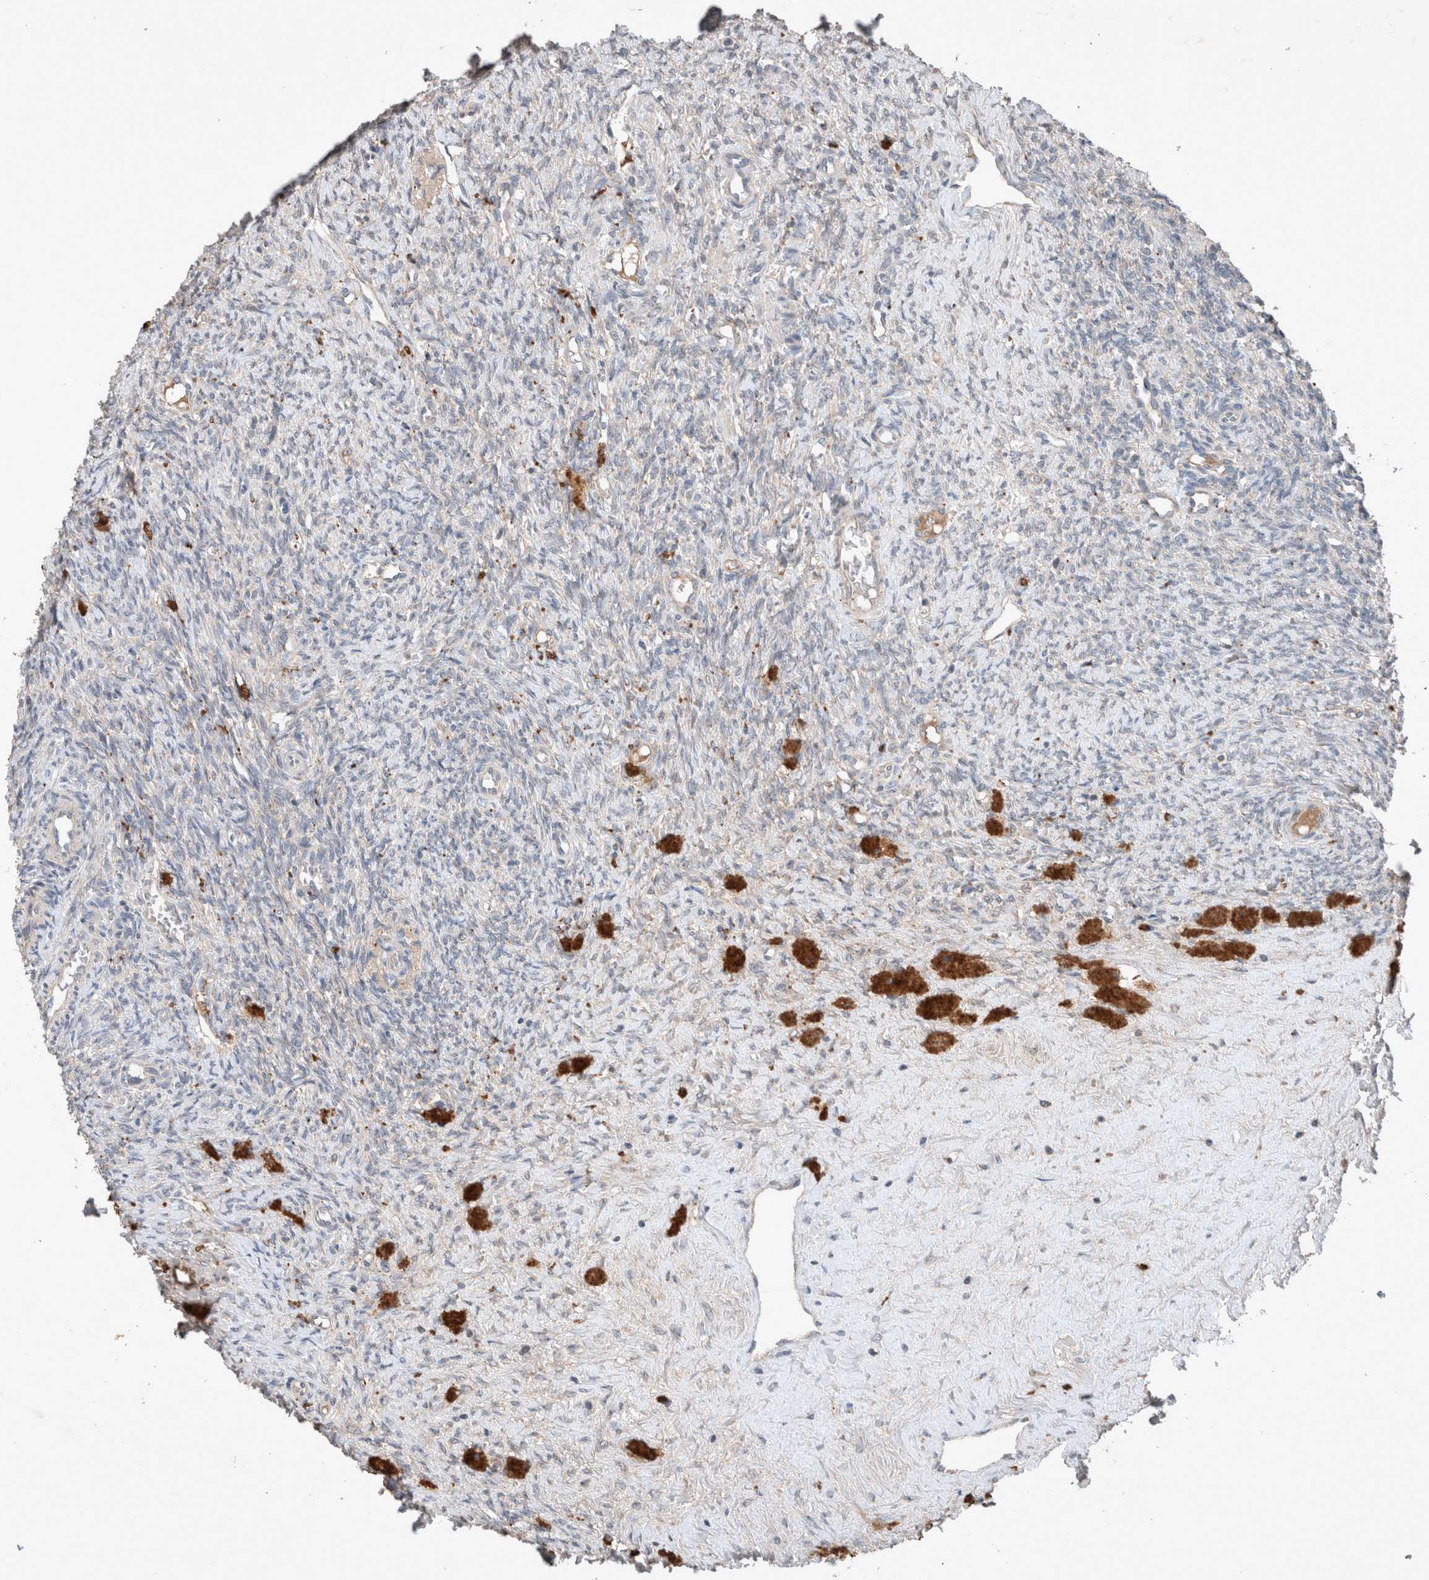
{"staining": {"intensity": "weak", "quantity": ">75%", "location": "cytoplasmic/membranous"}, "tissue": "ovary", "cell_type": "Follicle cells", "image_type": "normal", "snomed": [{"axis": "morphology", "description": "Normal tissue, NOS"}, {"axis": "topography", "description": "Ovary"}], "caption": "The micrograph shows staining of normal ovary, revealing weak cytoplasmic/membranous protein expression (brown color) within follicle cells.", "gene": "UGCG", "patient": {"sex": "female", "age": 41}}